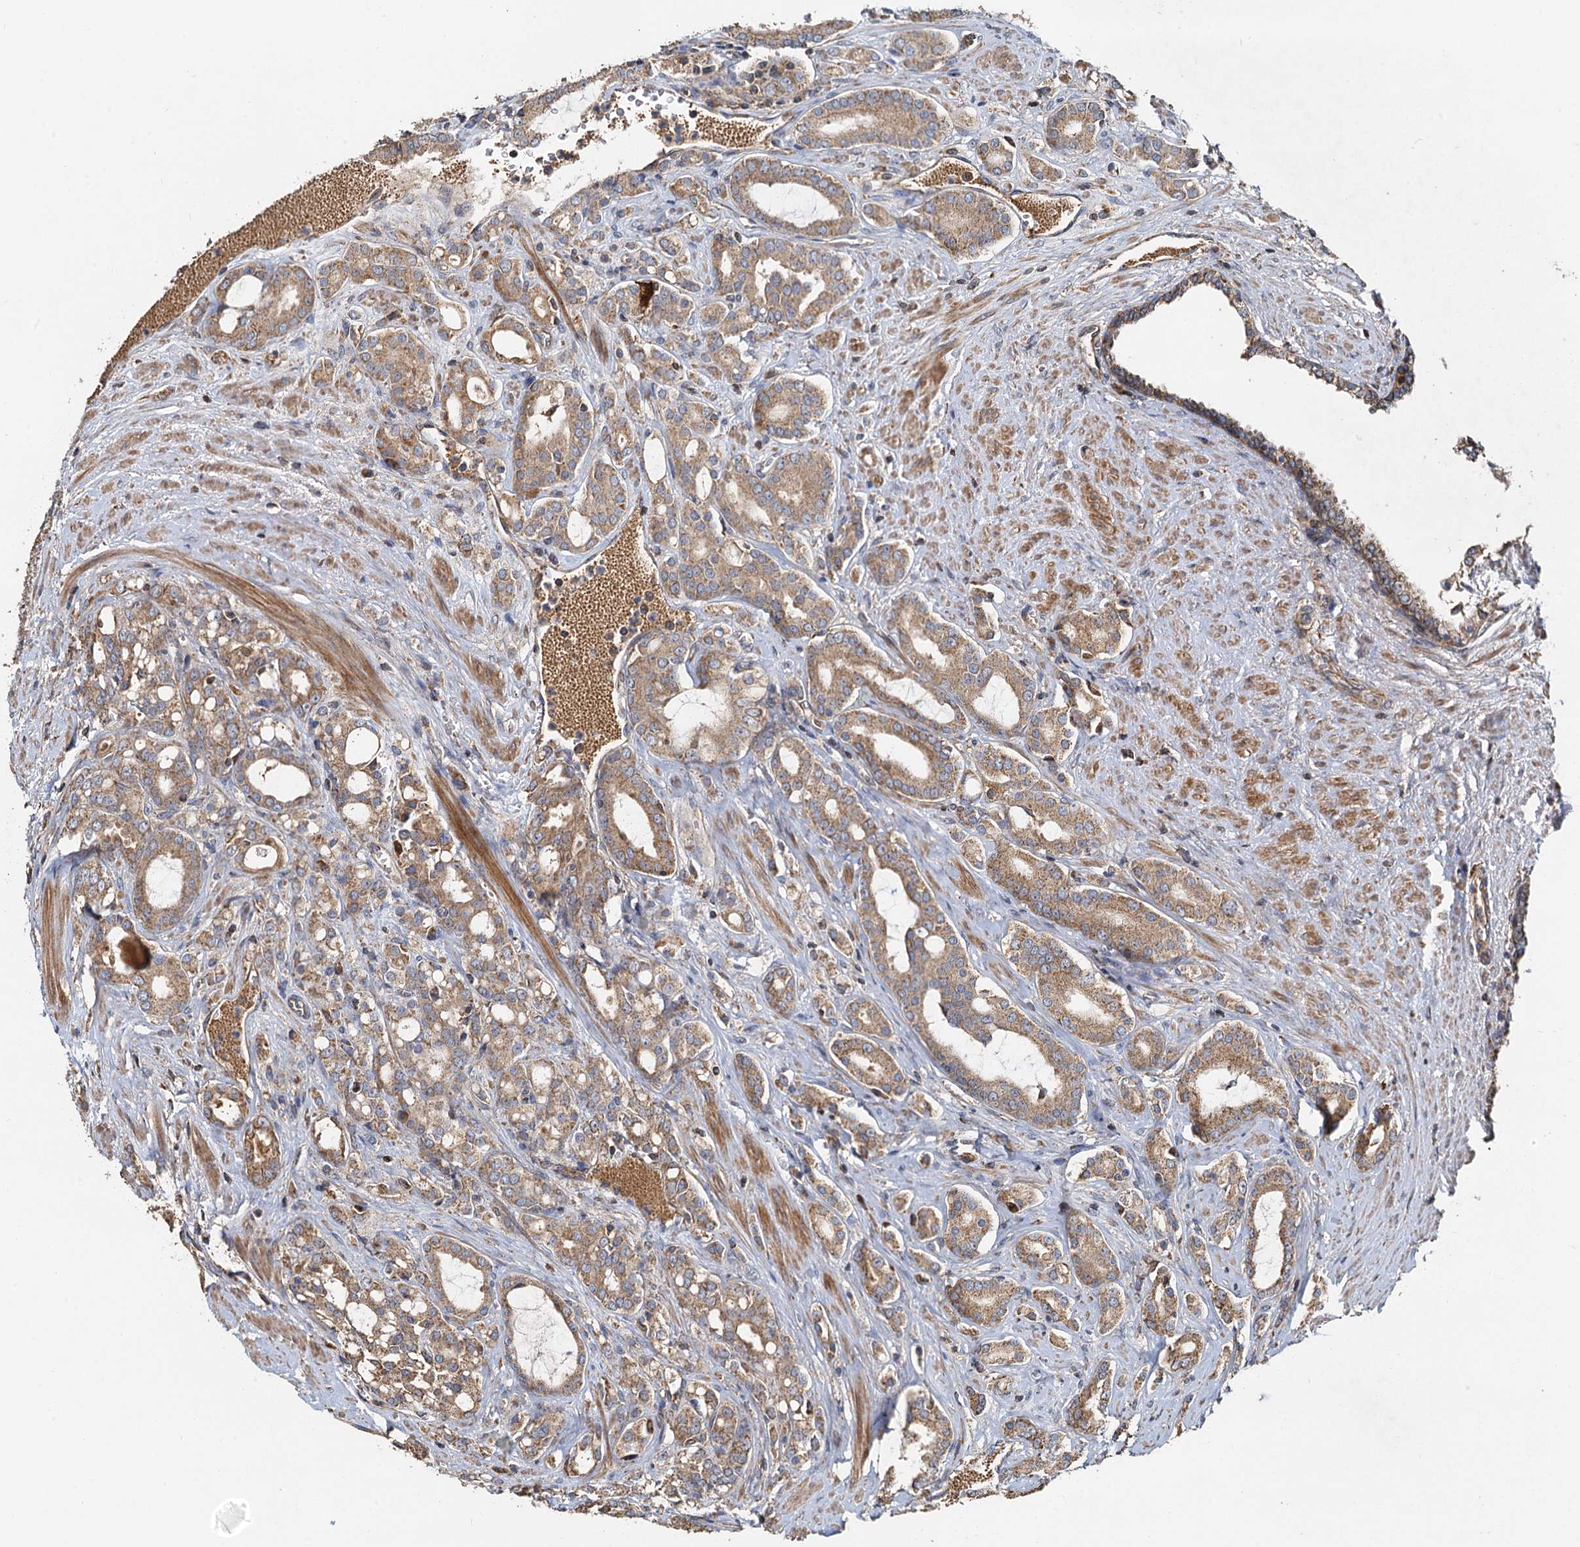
{"staining": {"intensity": "moderate", "quantity": ">75%", "location": "cytoplasmic/membranous"}, "tissue": "prostate cancer", "cell_type": "Tumor cells", "image_type": "cancer", "snomed": [{"axis": "morphology", "description": "Adenocarcinoma, High grade"}, {"axis": "topography", "description": "Prostate"}], "caption": "Protein staining of high-grade adenocarcinoma (prostate) tissue exhibits moderate cytoplasmic/membranous staining in about >75% of tumor cells.", "gene": "SDS", "patient": {"sex": "male", "age": 72}}